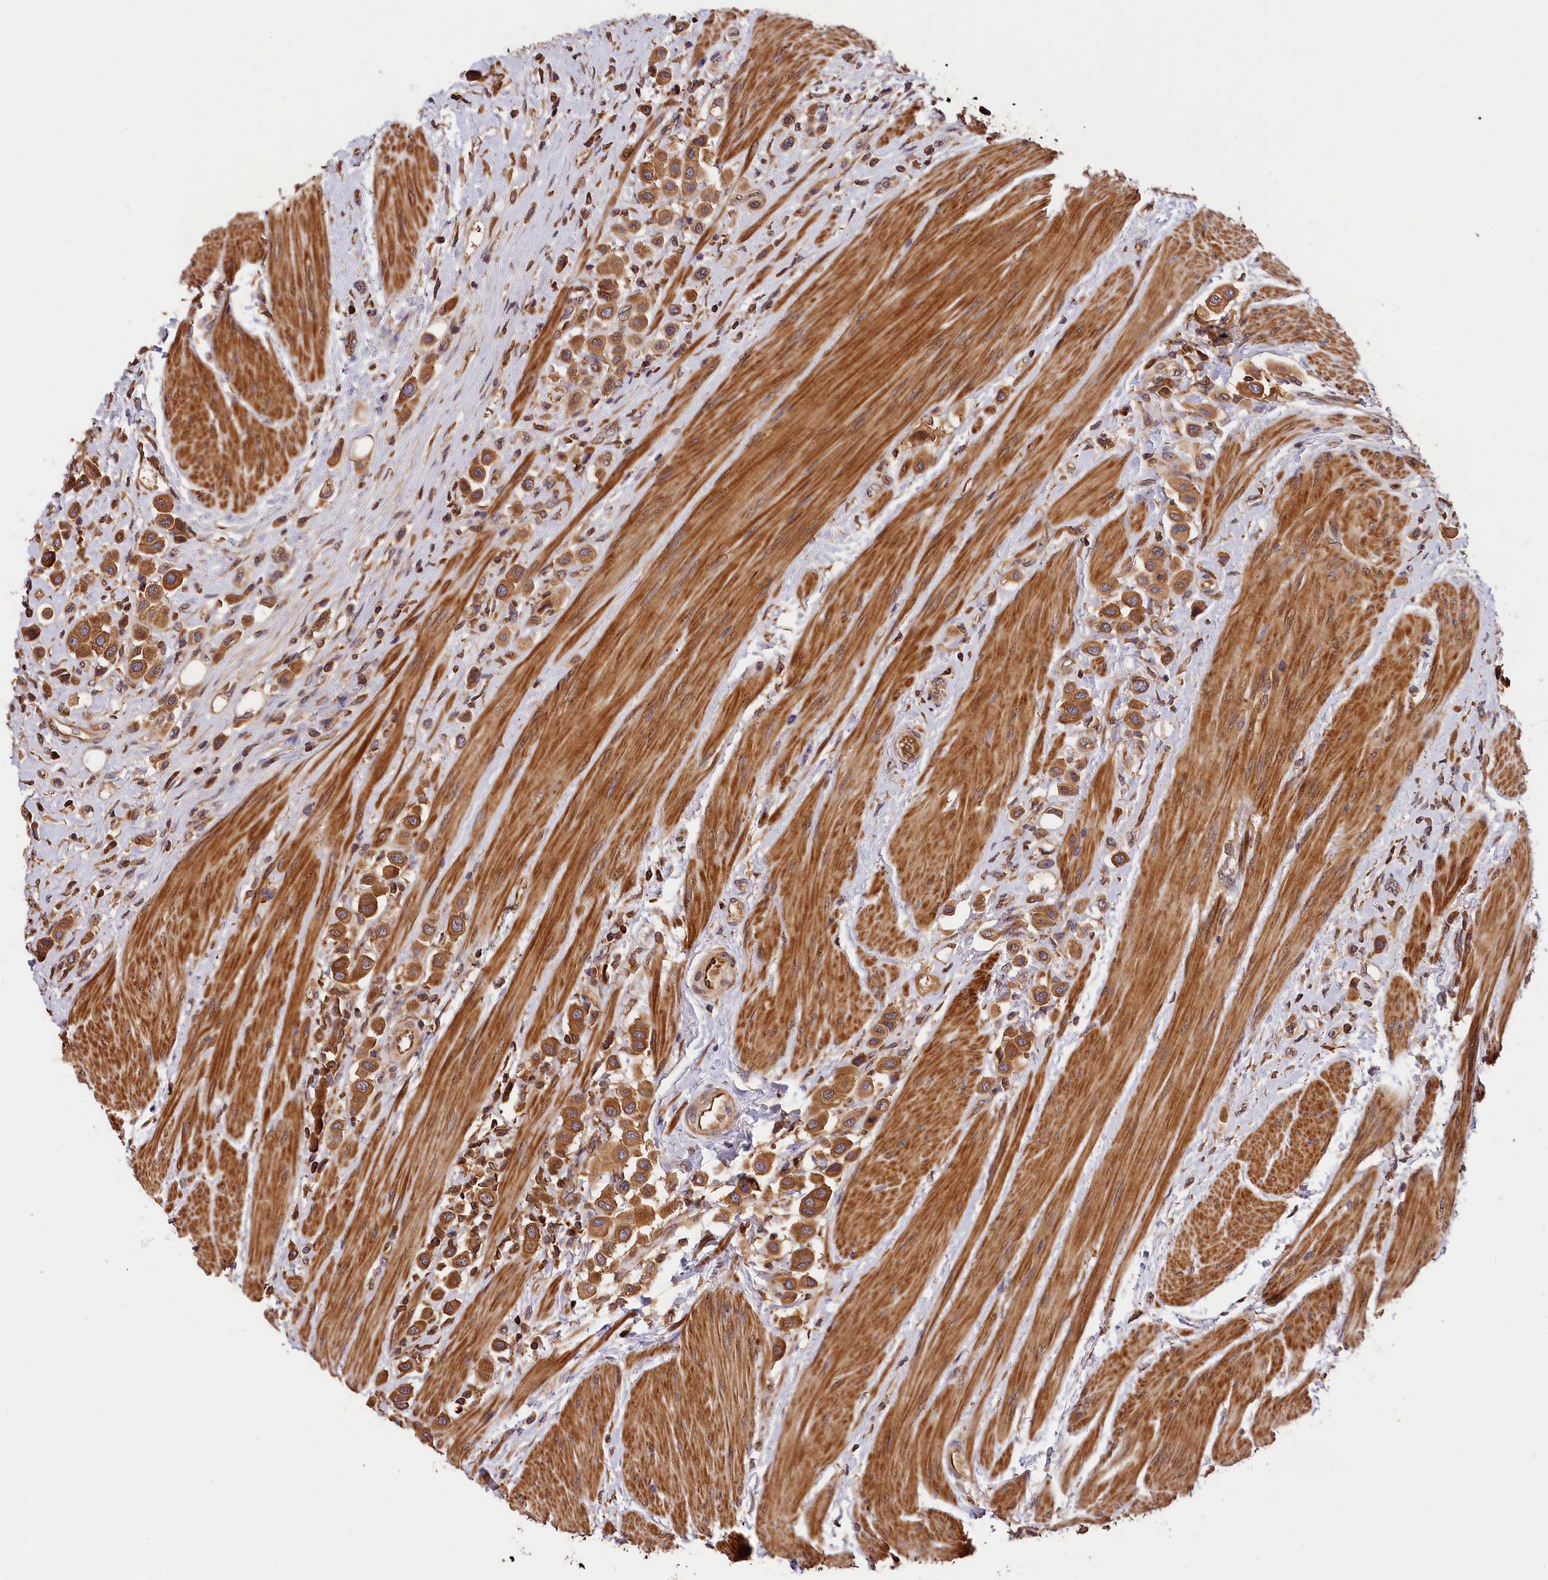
{"staining": {"intensity": "moderate", "quantity": ">75%", "location": "cytoplasmic/membranous"}, "tissue": "urothelial cancer", "cell_type": "Tumor cells", "image_type": "cancer", "snomed": [{"axis": "morphology", "description": "Urothelial carcinoma, High grade"}, {"axis": "topography", "description": "Urinary bladder"}], "caption": "There is medium levels of moderate cytoplasmic/membranous positivity in tumor cells of urothelial carcinoma (high-grade), as demonstrated by immunohistochemical staining (brown color).", "gene": "HMOX2", "patient": {"sex": "male", "age": 50}}